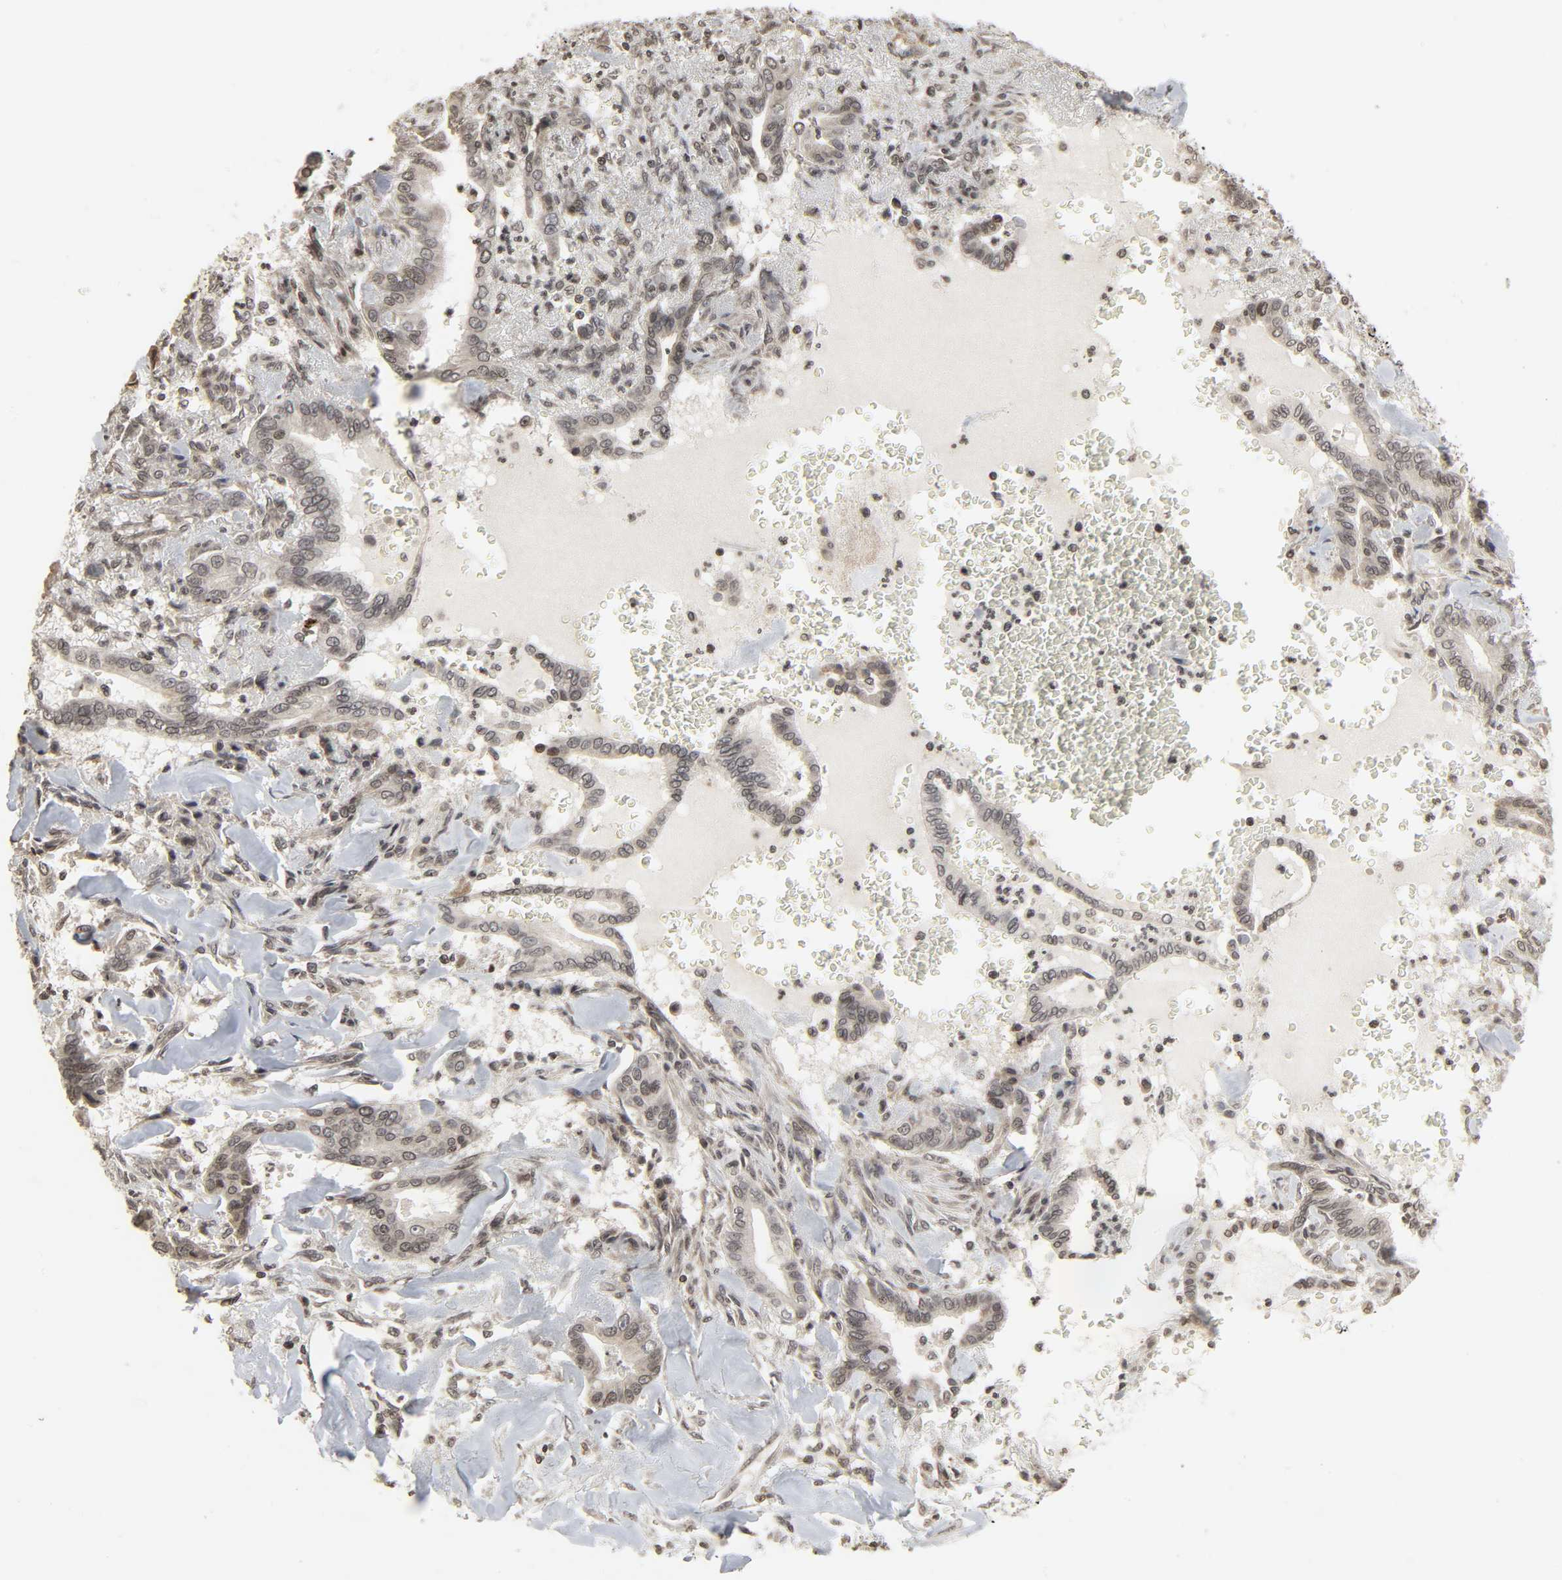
{"staining": {"intensity": "negative", "quantity": "none", "location": "none"}, "tissue": "liver cancer", "cell_type": "Tumor cells", "image_type": "cancer", "snomed": [{"axis": "morphology", "description": "Cholangiocarcinoma"}, {"axis": "topography", "description": "Liver"}], "caption": "Liver cancer was stained to show a protein in brown. There is no significant positivity in tumor cells.", "gene": "XRCC1", "patient": {"sex": "female", "age": 67}}